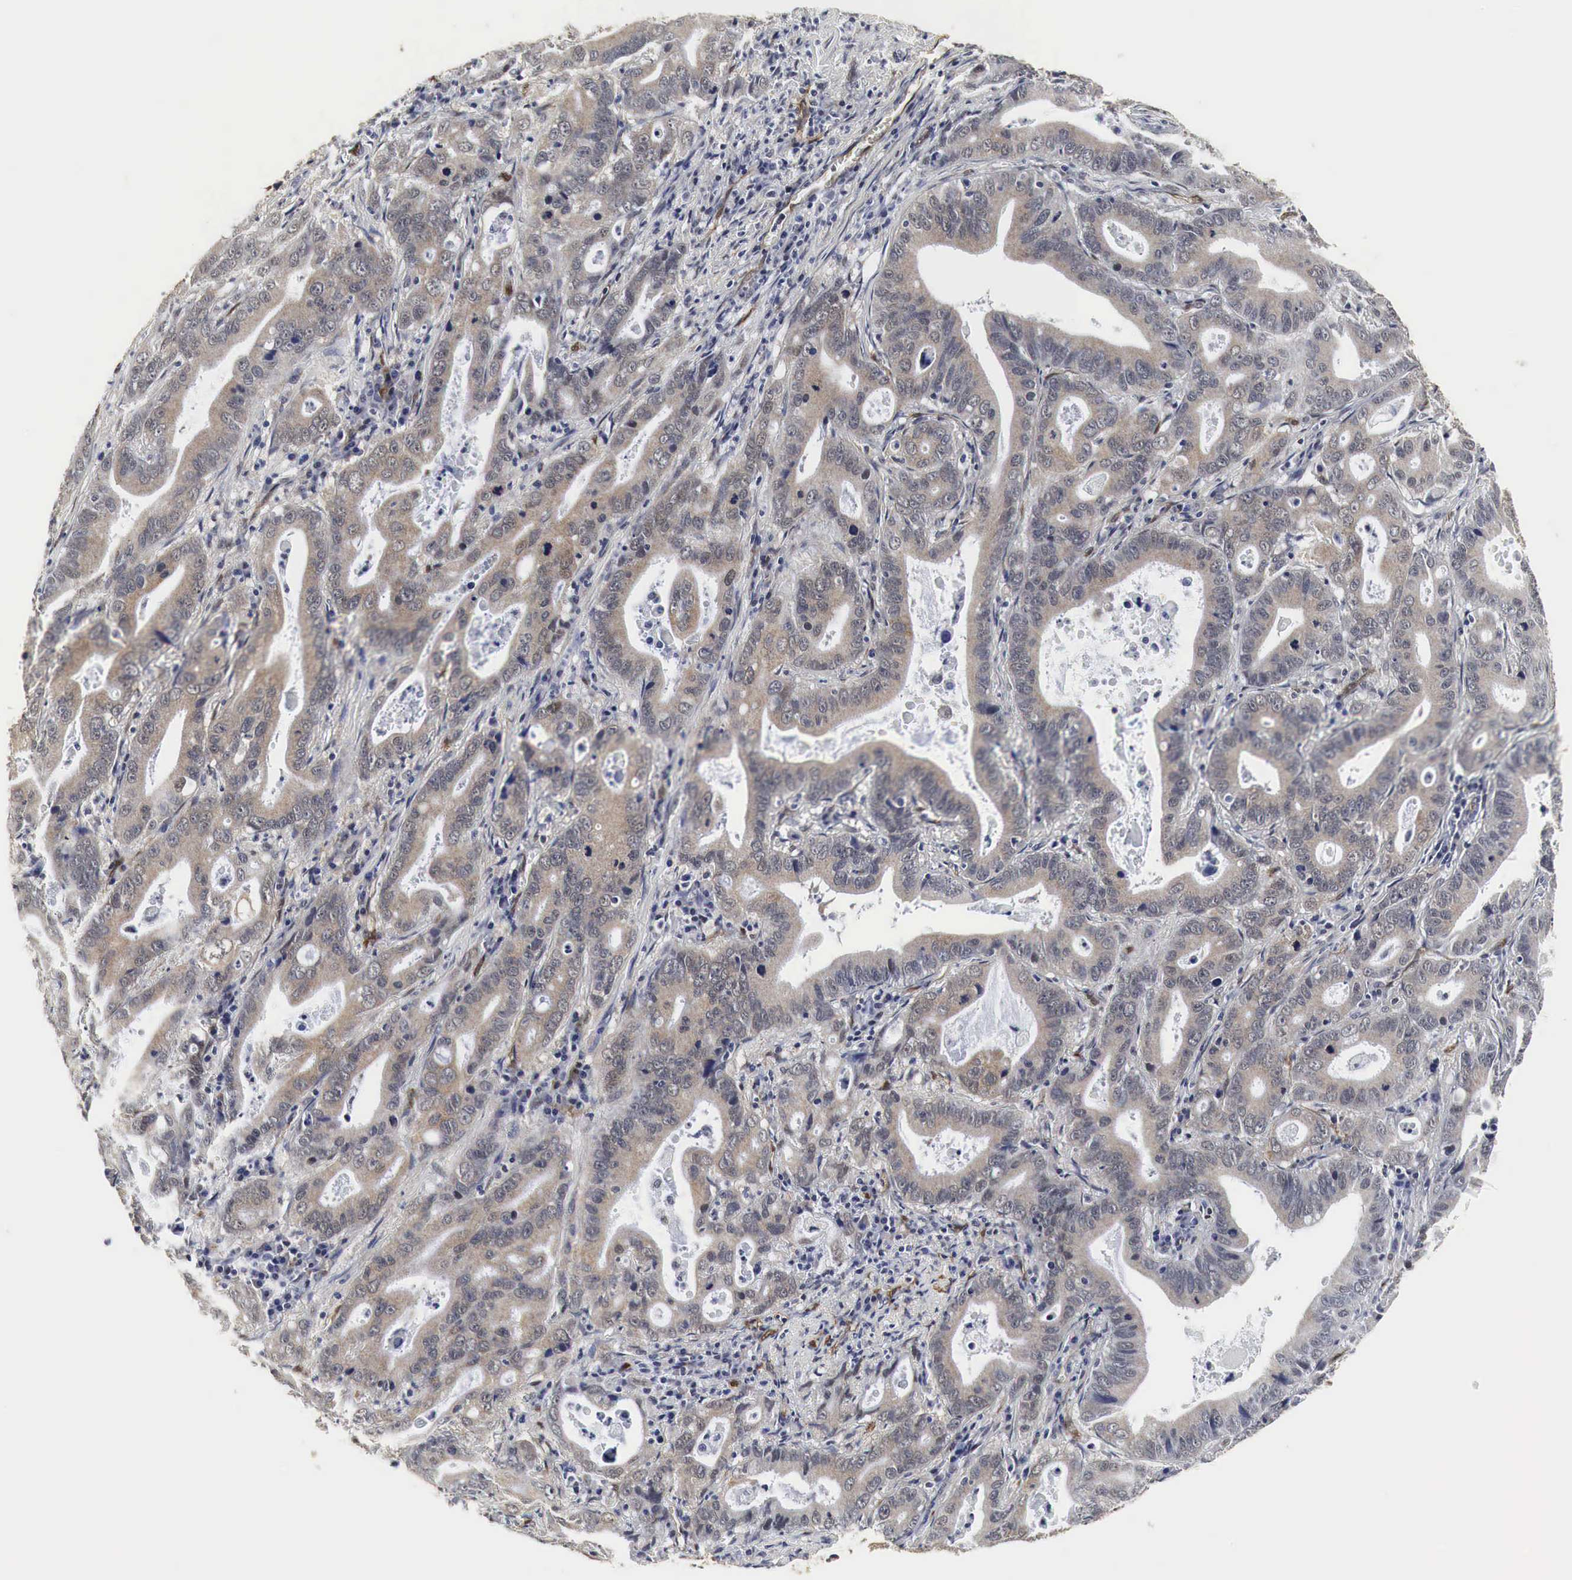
{"staining": {"intensity": "weak", "quantity": "25%-75%", "location": "cytoplasmic/membranous"}, "tissue": "stomach cancer", "cell_type": "Tumor cells", "image_type": "cancer", "snomed": [{"axis": "morphology", "description": "Adenocarcinoma, NOS"}, {"axis": "topography", "description": "Stomach, upper"}], "caption": "Weak cytoplasmic/membranous staining is seen in about 25%-75% of tumor cells in stomach adenocarcinoma. The protein of interest is shown in brown color, while the nuclei are stained blue.", "gene": "SPIN1", "patient": {"sex": "male", "age": 63}}